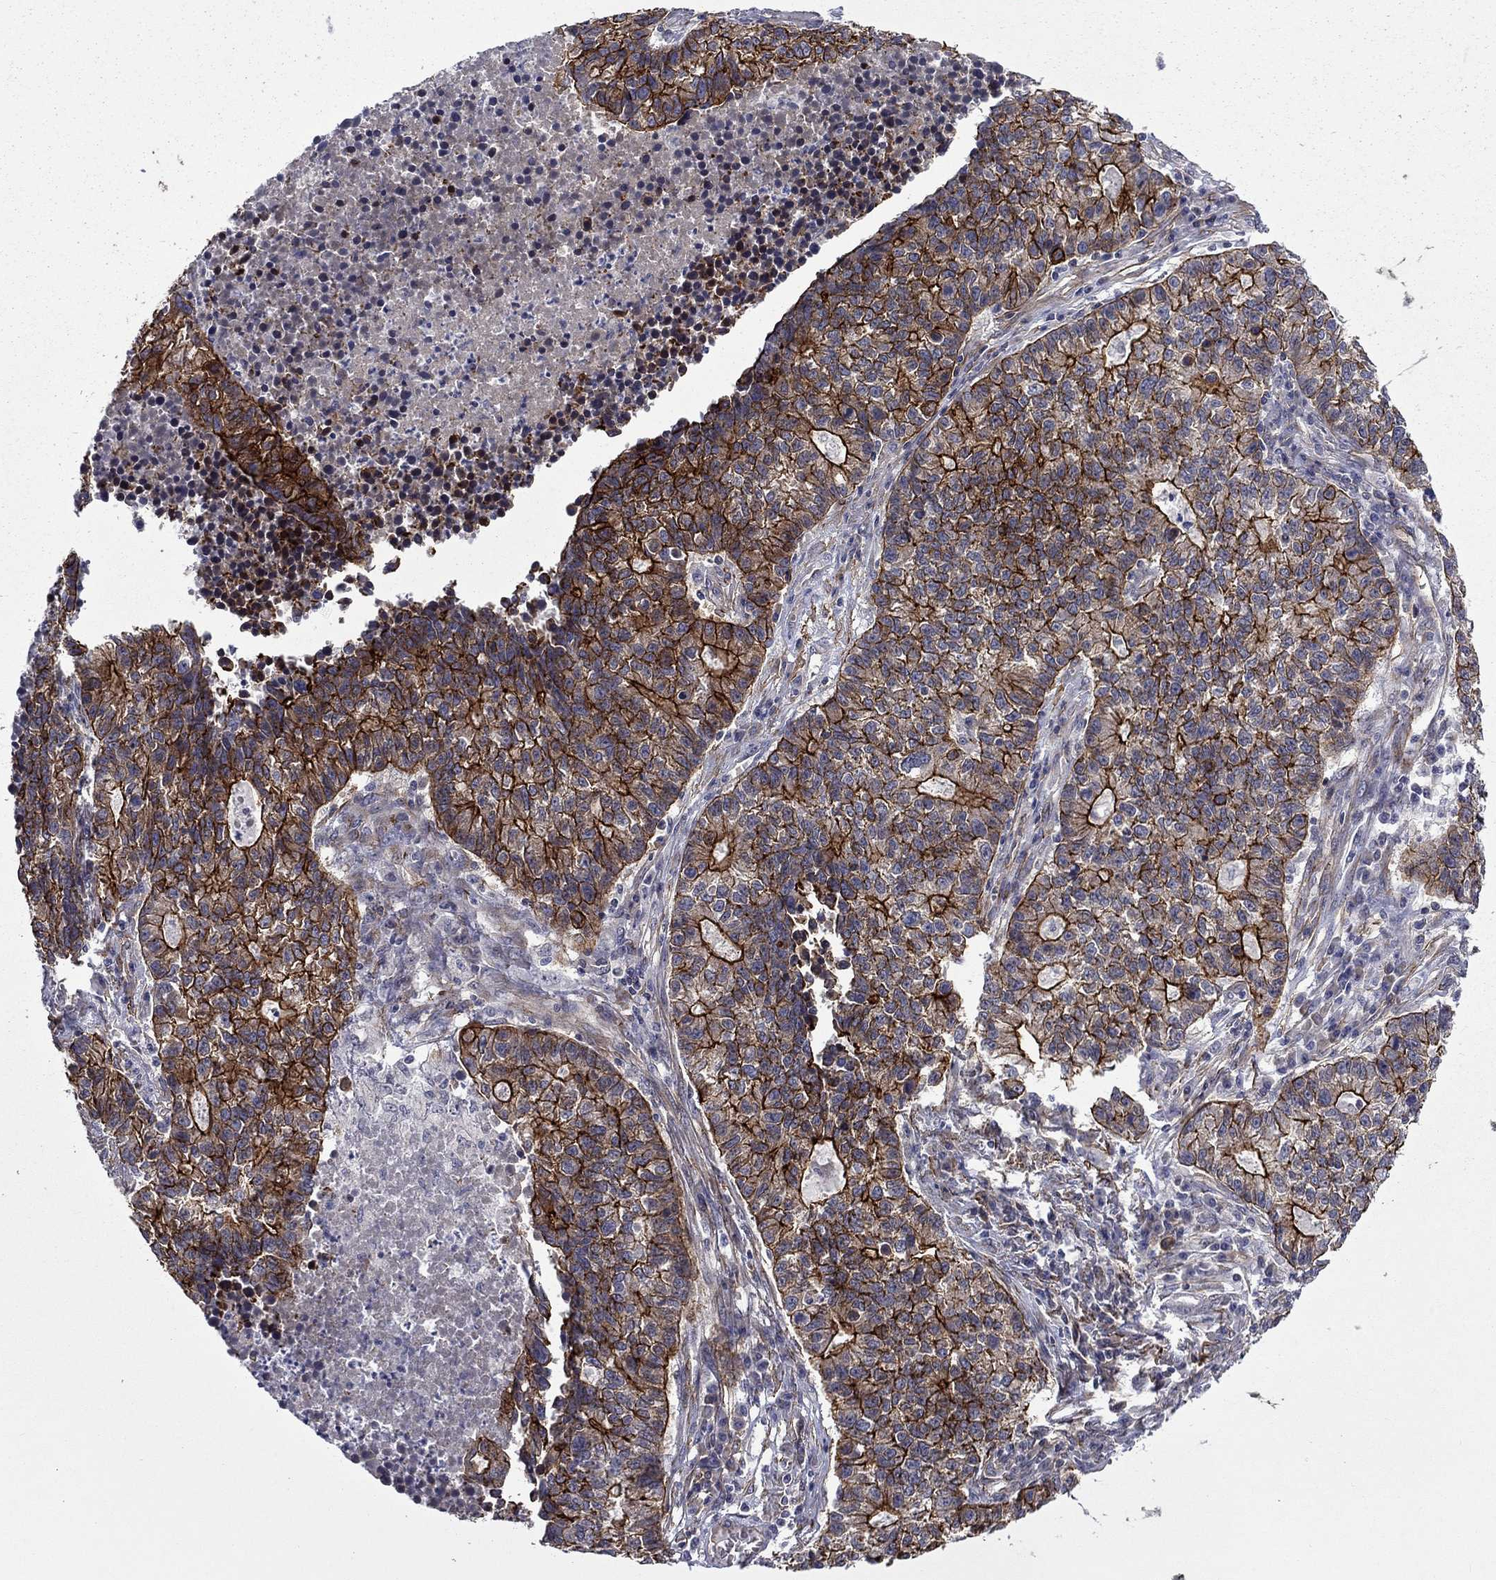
{"staining": {"intensity": "strong", "quantity": "25%-75%", "location": "cytoplasmic/membranous"}, "tissue": "lung cancer", "cell_type": "Tumor cells", "image_type": "cancer", "snomed": [{"axis": "morphology", "description": "Adenocarcinoma, NOS"}, {"axis": "topography", "description": "Lung"}], "caption": "Approximately 25%-75% of tumor cells in lung adenocarcinoma show strong cytoplasmic/membranous protein staining as visualized by brown immunohistochemical staining.", "gene": "LMO7", "patient": {"sex": "male", "age": 57}}